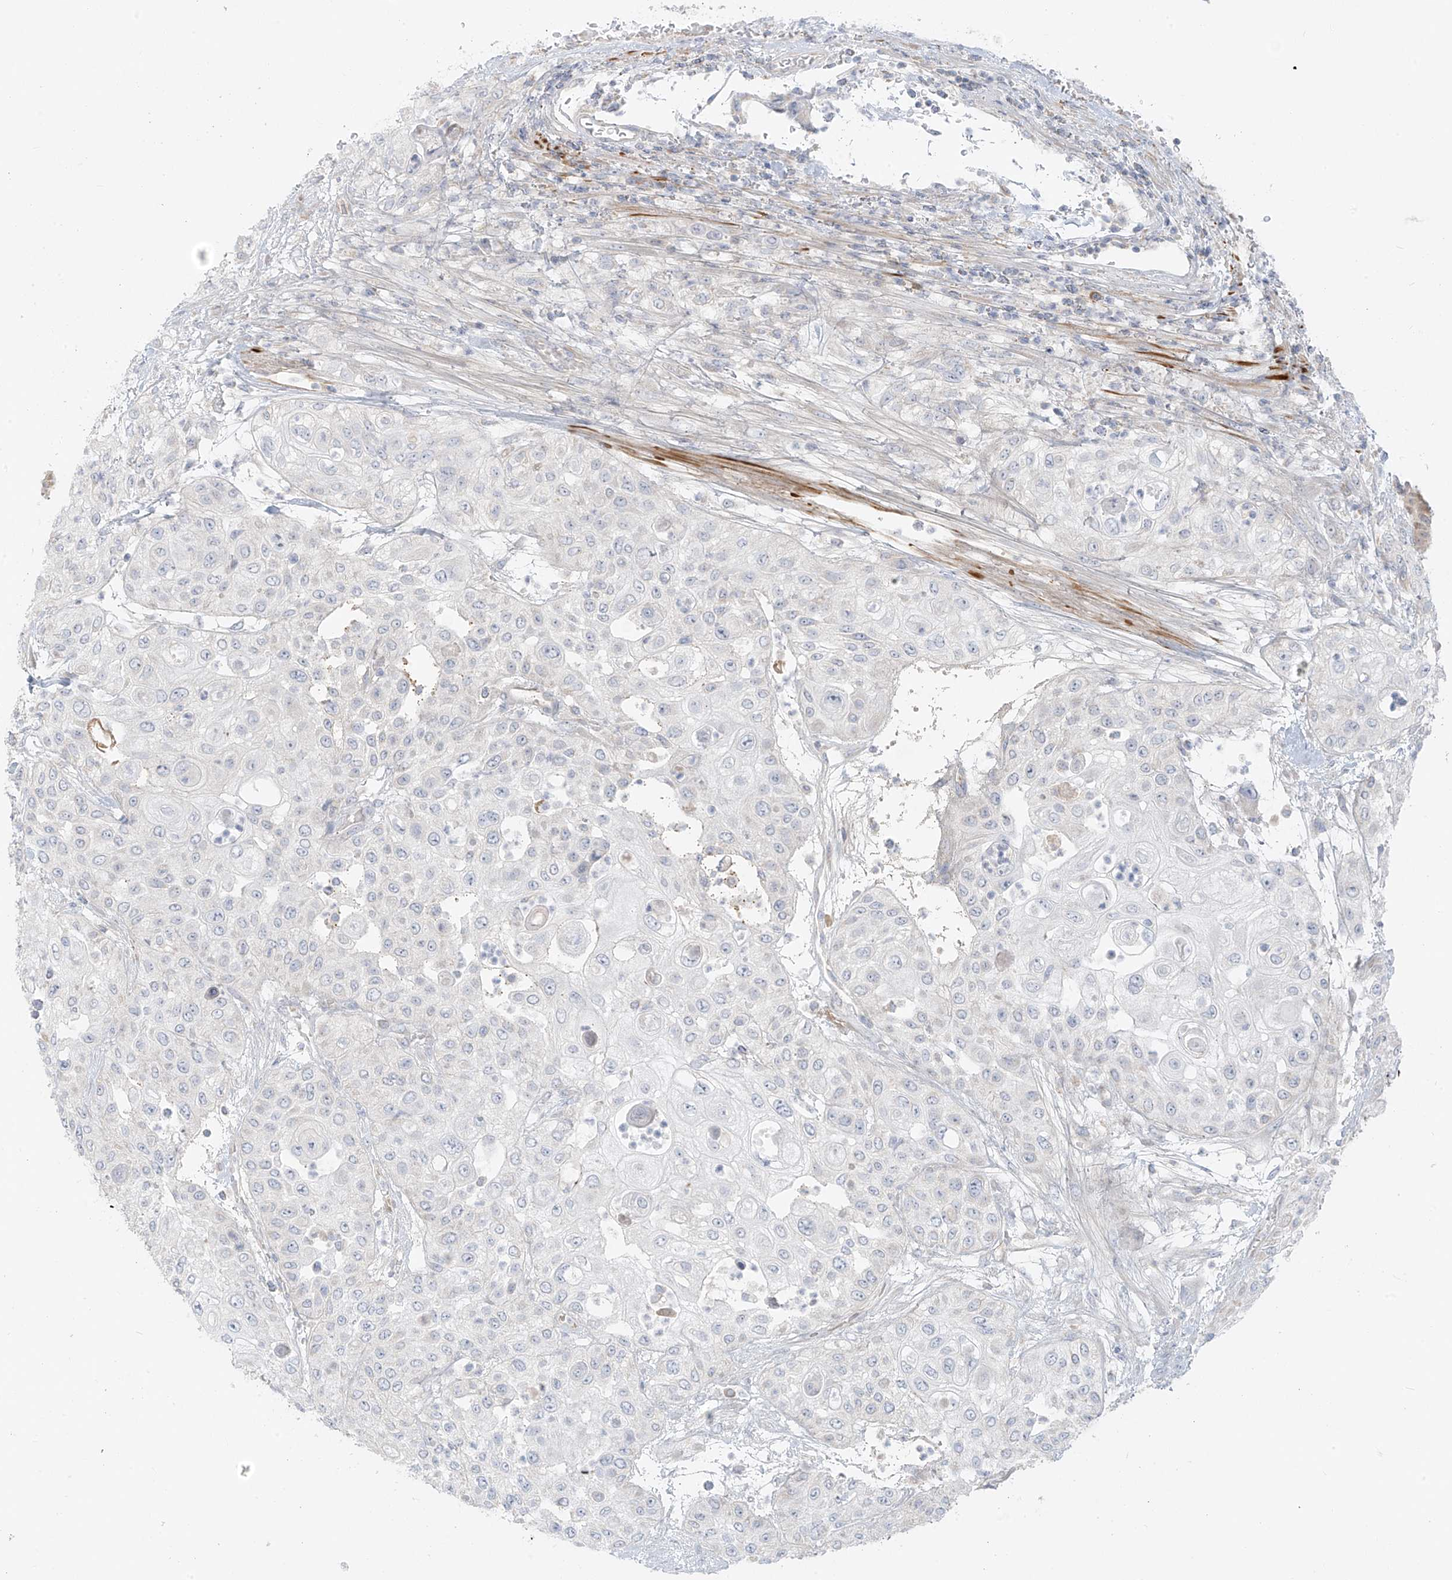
{"staining": {"intensity": "negative", "quantity": "none", "location": "none"}, "tissue": "urothelial cancer", "cell_type": "Tumor cells", "image_type": "cancer", "snomed": [{"axis": "morphology", "description": "Urothelial carcinoma, High grade"}, {"axis": "topography", "description": "Urinary bladder"}], "caption": "Immunohistochemistry (IHC) of urothelial carcinoma (high-grade) demonstrates no positivity in tumor cells.", "gene": "UST", "patient": {"sex": "female", "age": 79}}